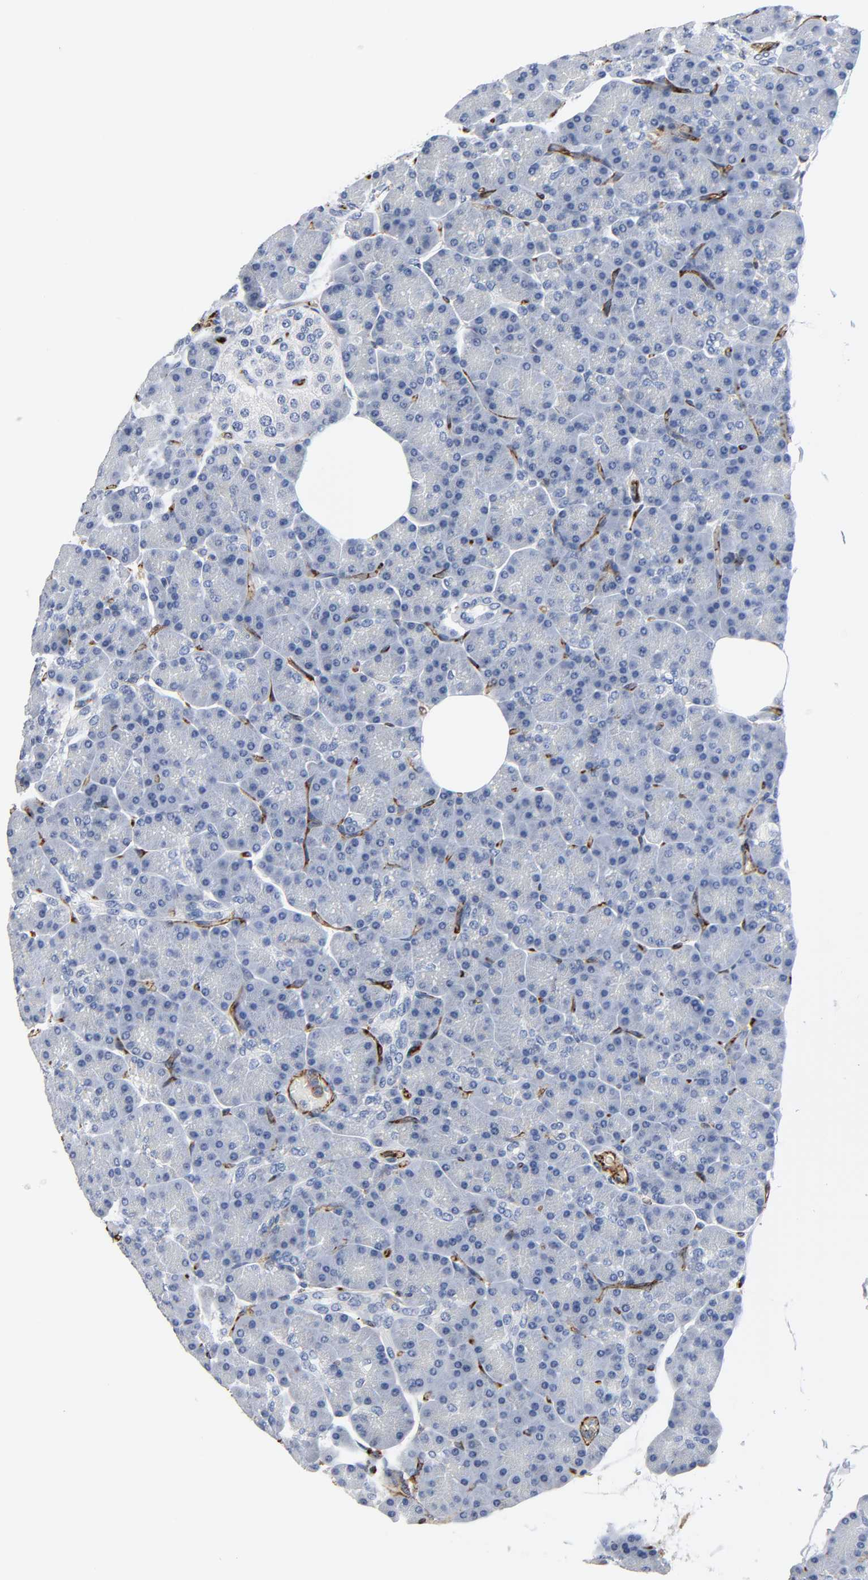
{"staining": {"intensity": "negative", "quantity": "none", "location": "none"}, "tissue": "pancreas", "cell_type": "Exocrine glandular cells", "image_type": "normal", "snomed": [{"axis": "morphology", "description": "Normal tissue, NOS"}, {"axis": "topography", "description": "Pancreas"}], "caption": "Normal pancreas was stained to show a protein in brown. There is no significant staining in exocrine glandular cells. Nuclei are stained in blue.", "gene": "PECAM1", "patient": {"sex": "female", "age": 43}}